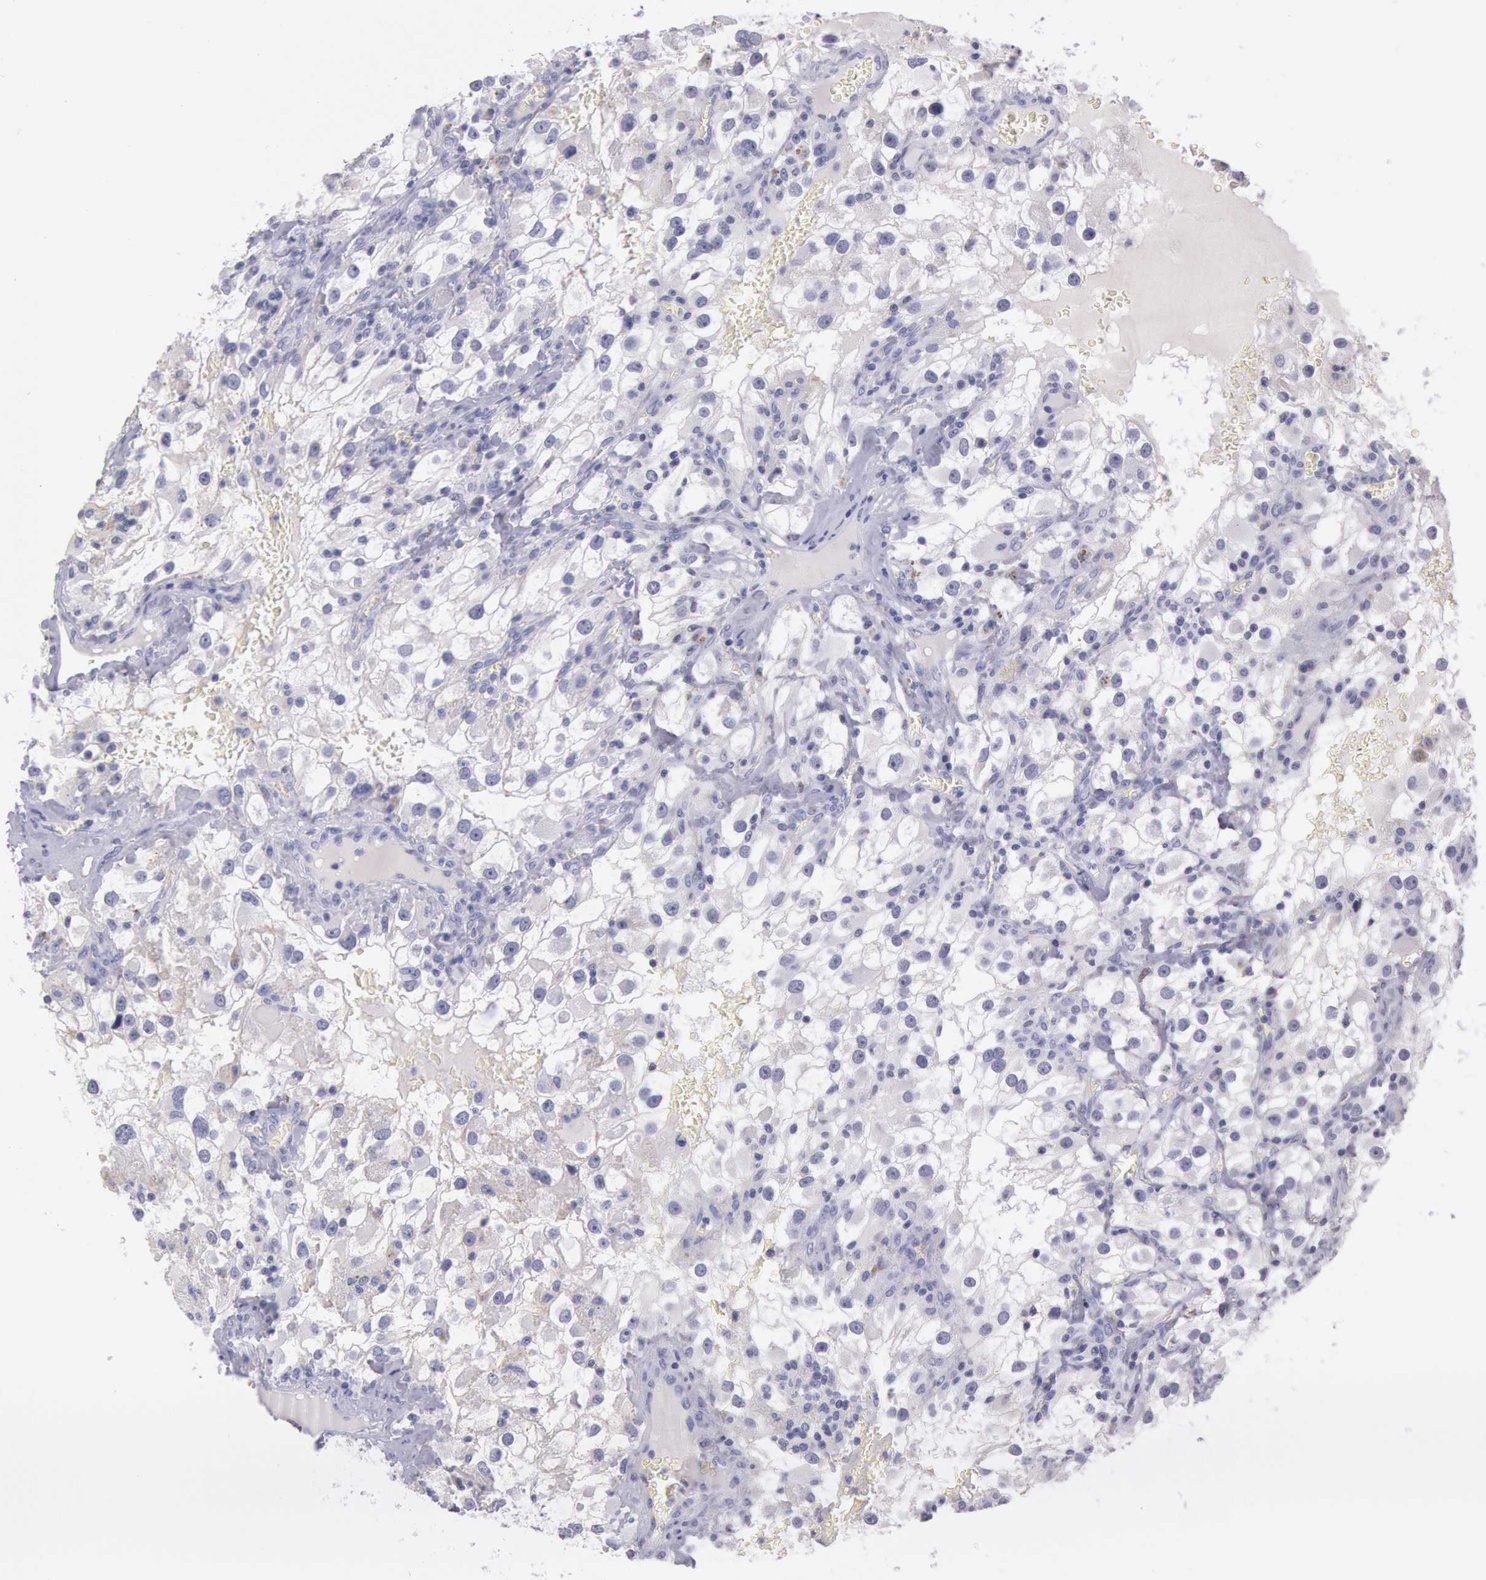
{"staining": {"intensity": "negative", "quantity": "none", "location": "none"}, "tissue": "renal cancer", "cell_type": "Tumor cells", "image_type": "cancer", "snomed": [{"axis": "morphology", "description": "Adenocarcinoma, NOS"}, {"axis": "topography", "description": "Kidney"}], "caption": "An image of adenocarcinoma (renal) stained for a protein reveals no brown staining in tumor cells.", "gene": "EGFR", "patient": {"sex": "female", "age": 52}}